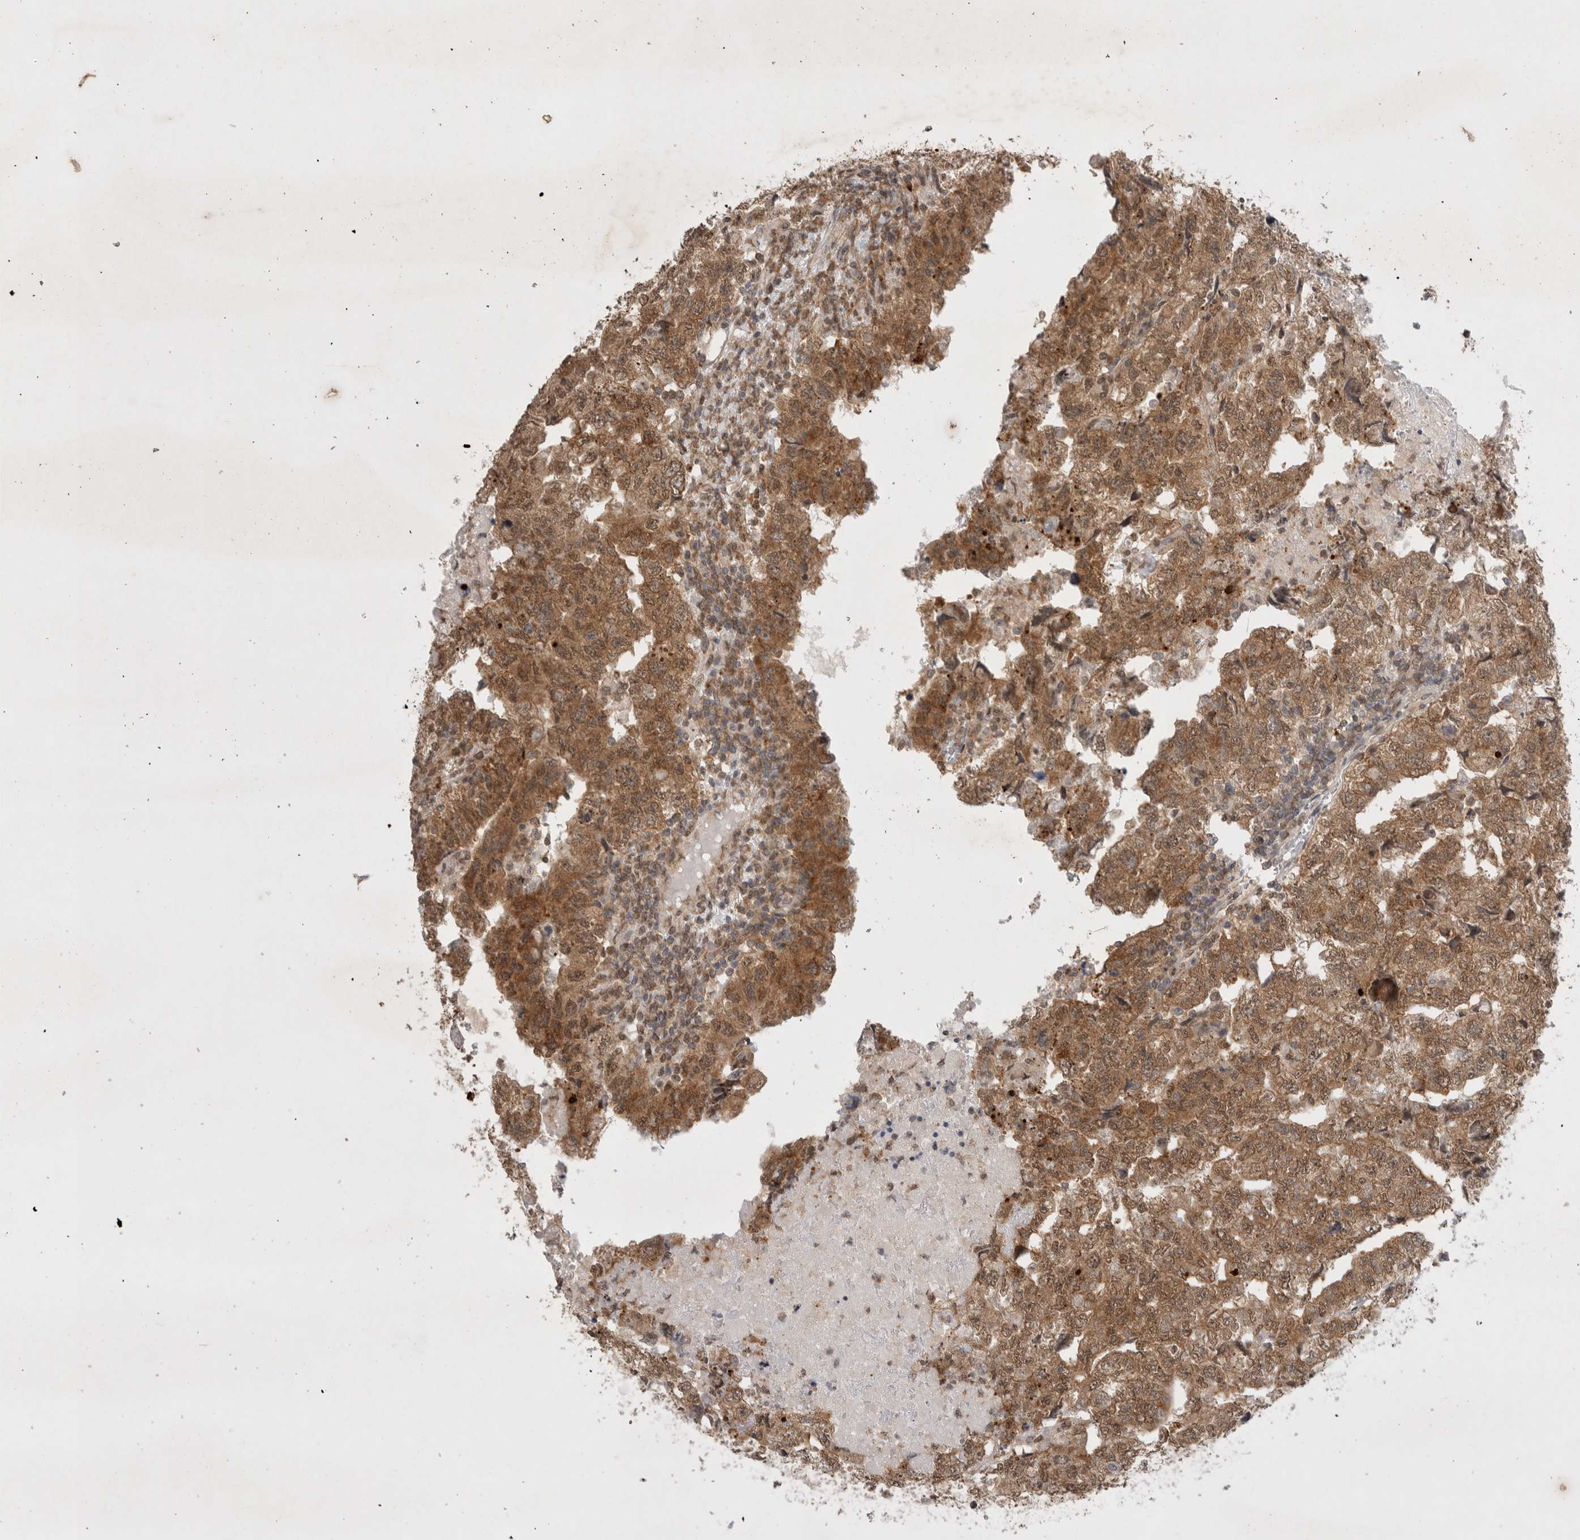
{"staining": {"intensity": "moderate", "quantity": ">75%", "location": "cytoplasmic/membranous"}, "tissue": "testis cancer", "cell_type": "Tumor cells", "image_type": "cancer", "snomed": [{"axis": "morphology", "description": "Carcinoma, Embryonal, NOS"}, {"axis": "topography", "description": "Testis"}], "caption": "High-power microscopy captured an IHC micrograph of testis embryonal carcinoma, revealing moderate cytoplasmic/membranous positivity in approximately >75% of tumor cells.", "gene": "WIPF2", "patient": {"sex": "male", "age": 36}}